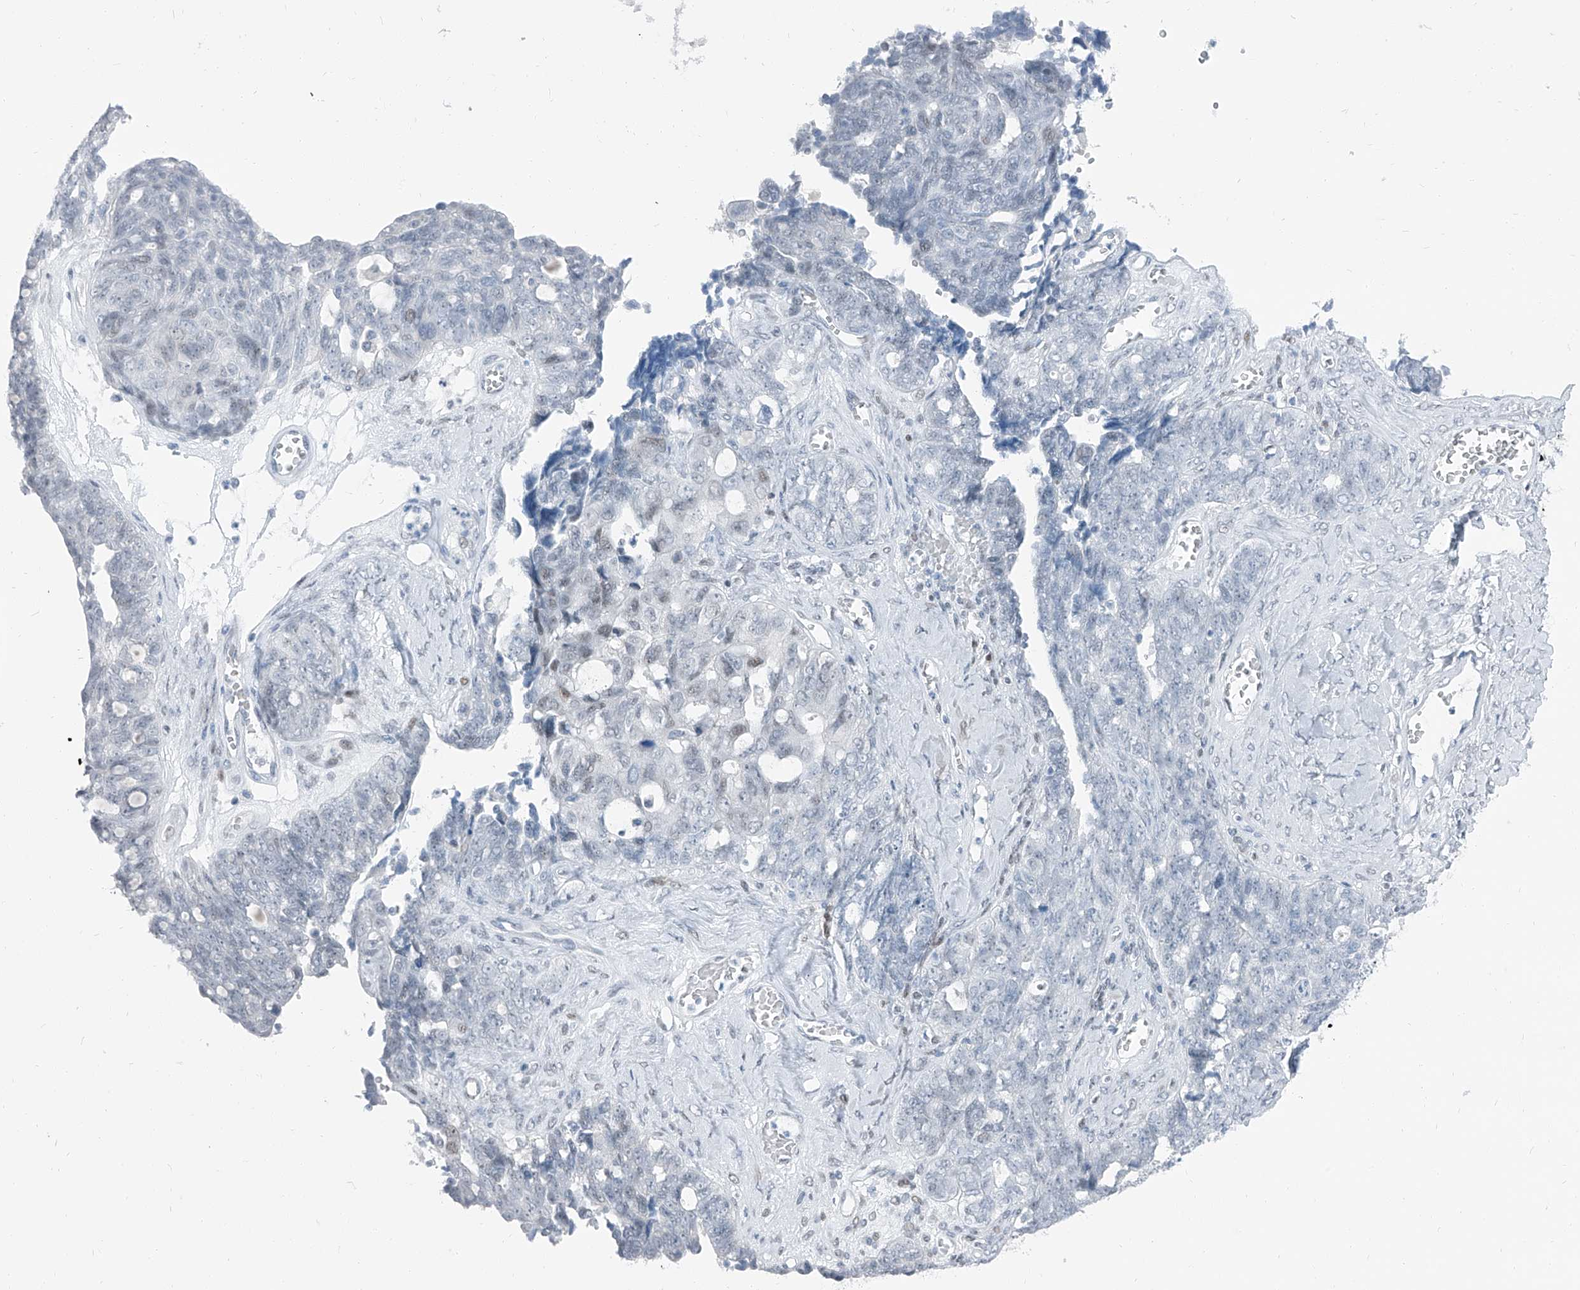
{"staining": {"intensity": "negative", "quantity": "none", "location": "none"}, "tissue": "ovarian cancer", "cell_type": "Tumor cells", "image_type": "cancer", "snomed": [{"axis": "morphology", "description": "Cystadenocarcinoma, serous, NOS"}, {"axis": "topography", "description": "Ovary"}], "caption": "Ovarian cancer stained for a protein using IHC reveals no staining tumor cells.", "gene": "RGN", "patient": {"sex": "female", "age": 79}}